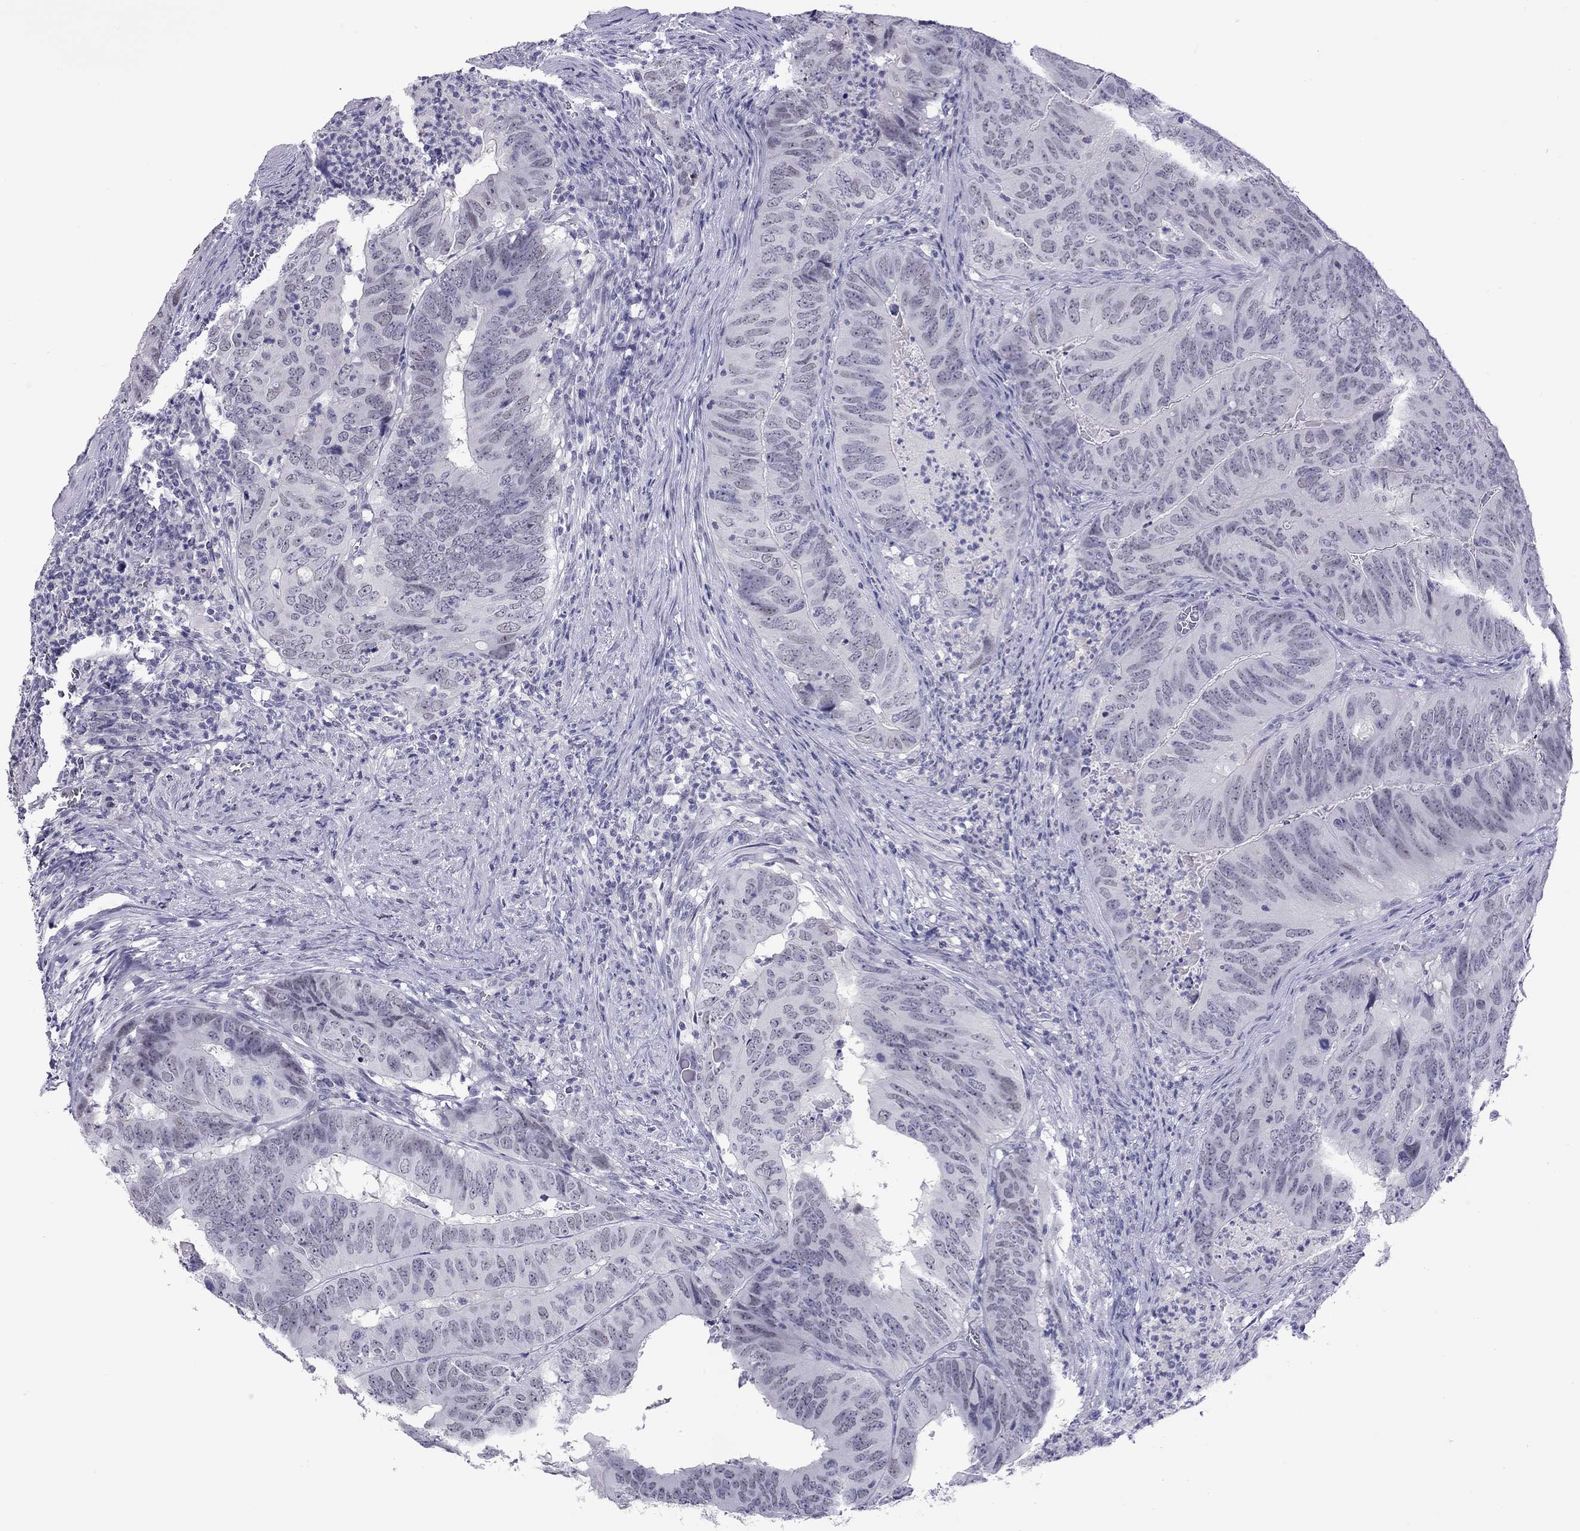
{"staining": {"intensity": "negative", "quantity": "none", "location": "none"}, "tissue": "colorectal cancer", "cell_type": "Tumor cells", "image_type": "cancer", "snomed": [{"axis": "morphology", "description": "Adenocarcinoma, NOS"}, {"axis": "topography", "description": "Colon"}], "caption": "Colorectal cancer was stained to show a protein in brown. There is no significant expression in tumor cells.", "gene": "CHRNB3", "patient": {"sex": "male", "age": 79}}